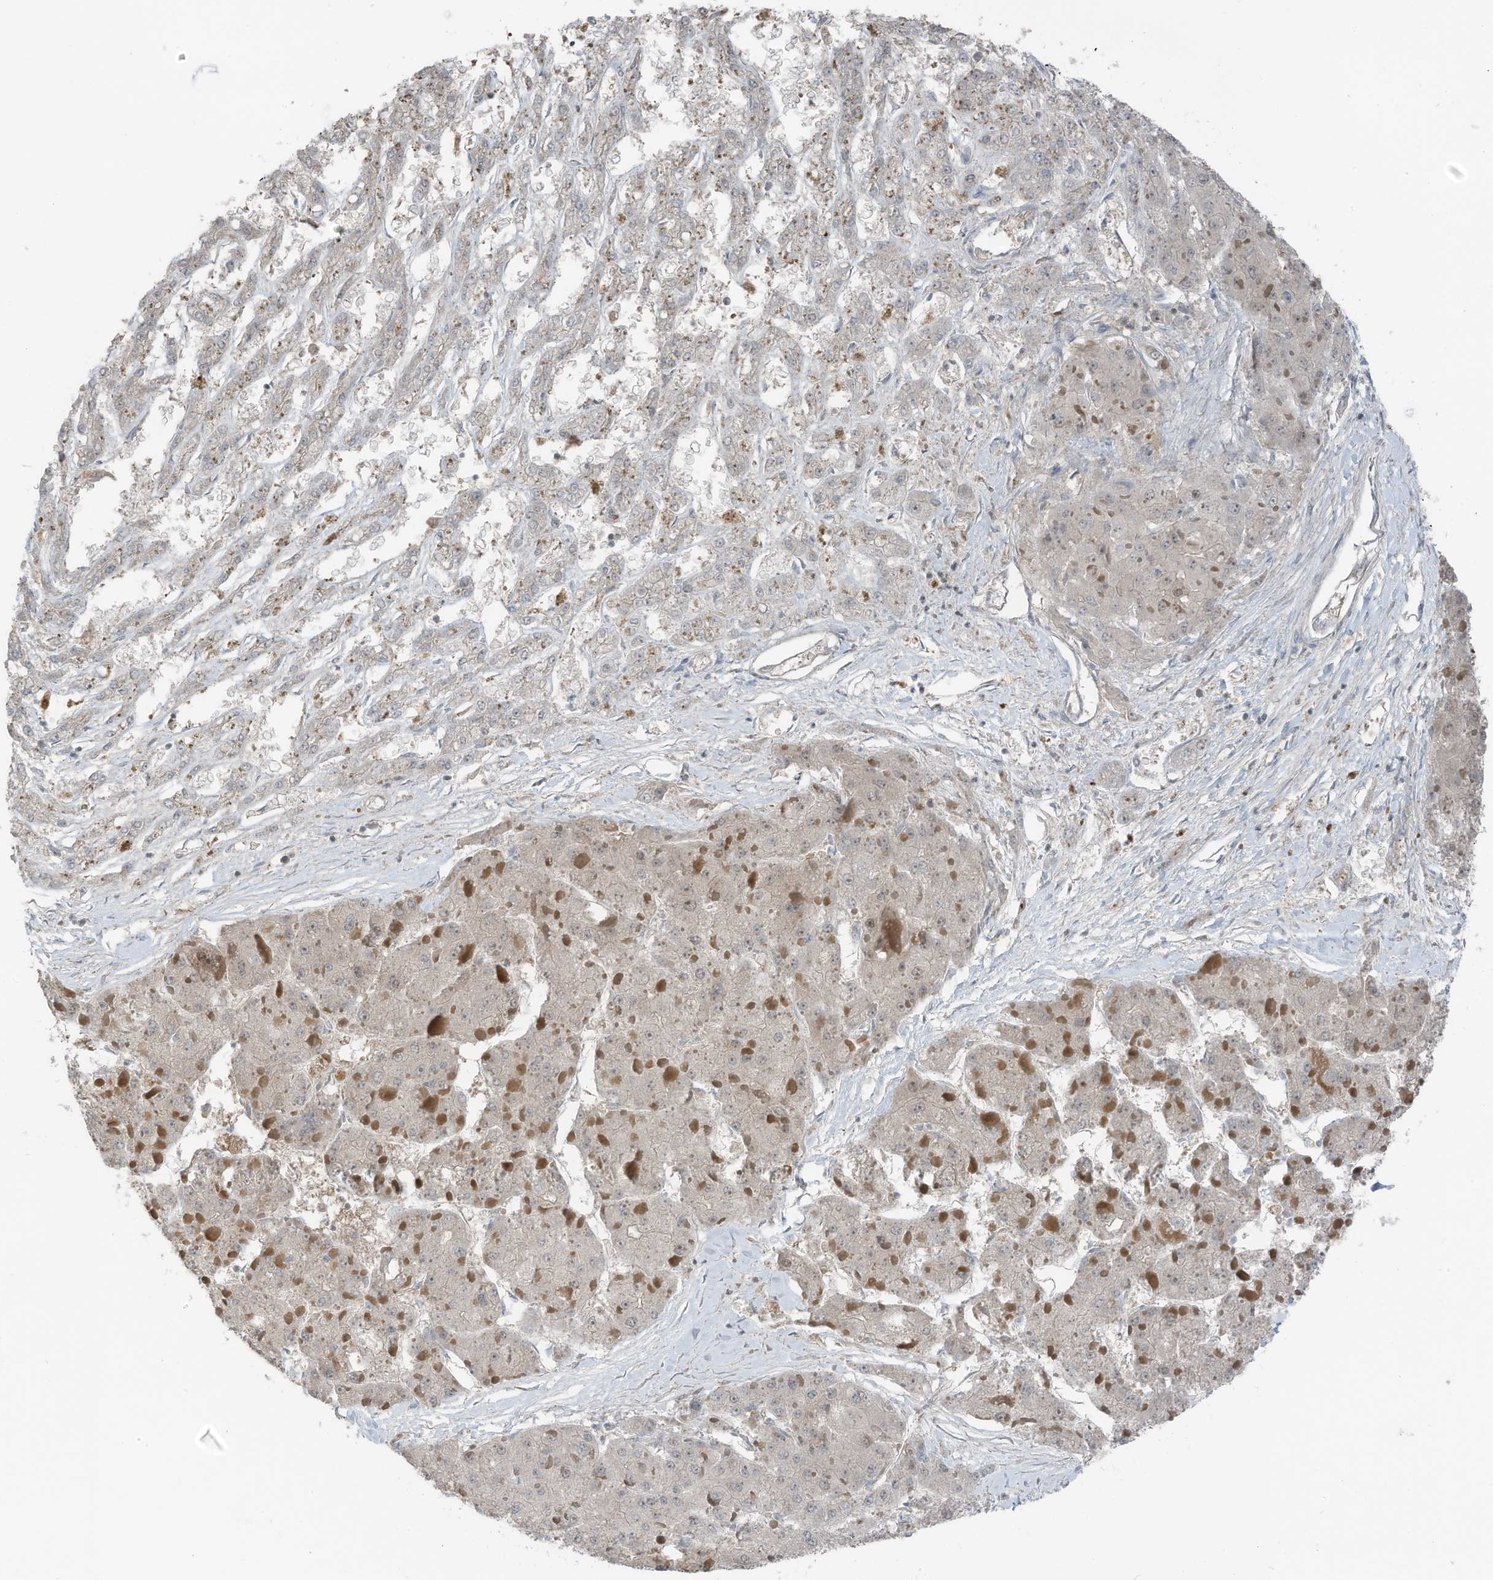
{"staining": {"intensity": "negative", "quantity": "none", "location": "none"}, "tissue": "liver cancer", "cell_type": "Tumor cells", "image_type": "cancer", "snomed": [{"axis": "morphology", "description": "Carcinoma, Hepatocellular, NOS"}, {"axis": "topography", "description": "Liver"}], "caption": "The micrograph reveals no significant expression in tumor cells of liver cancer.", "gene": "TXNDC9", "patient": {"sex": "female", "age": 73}}